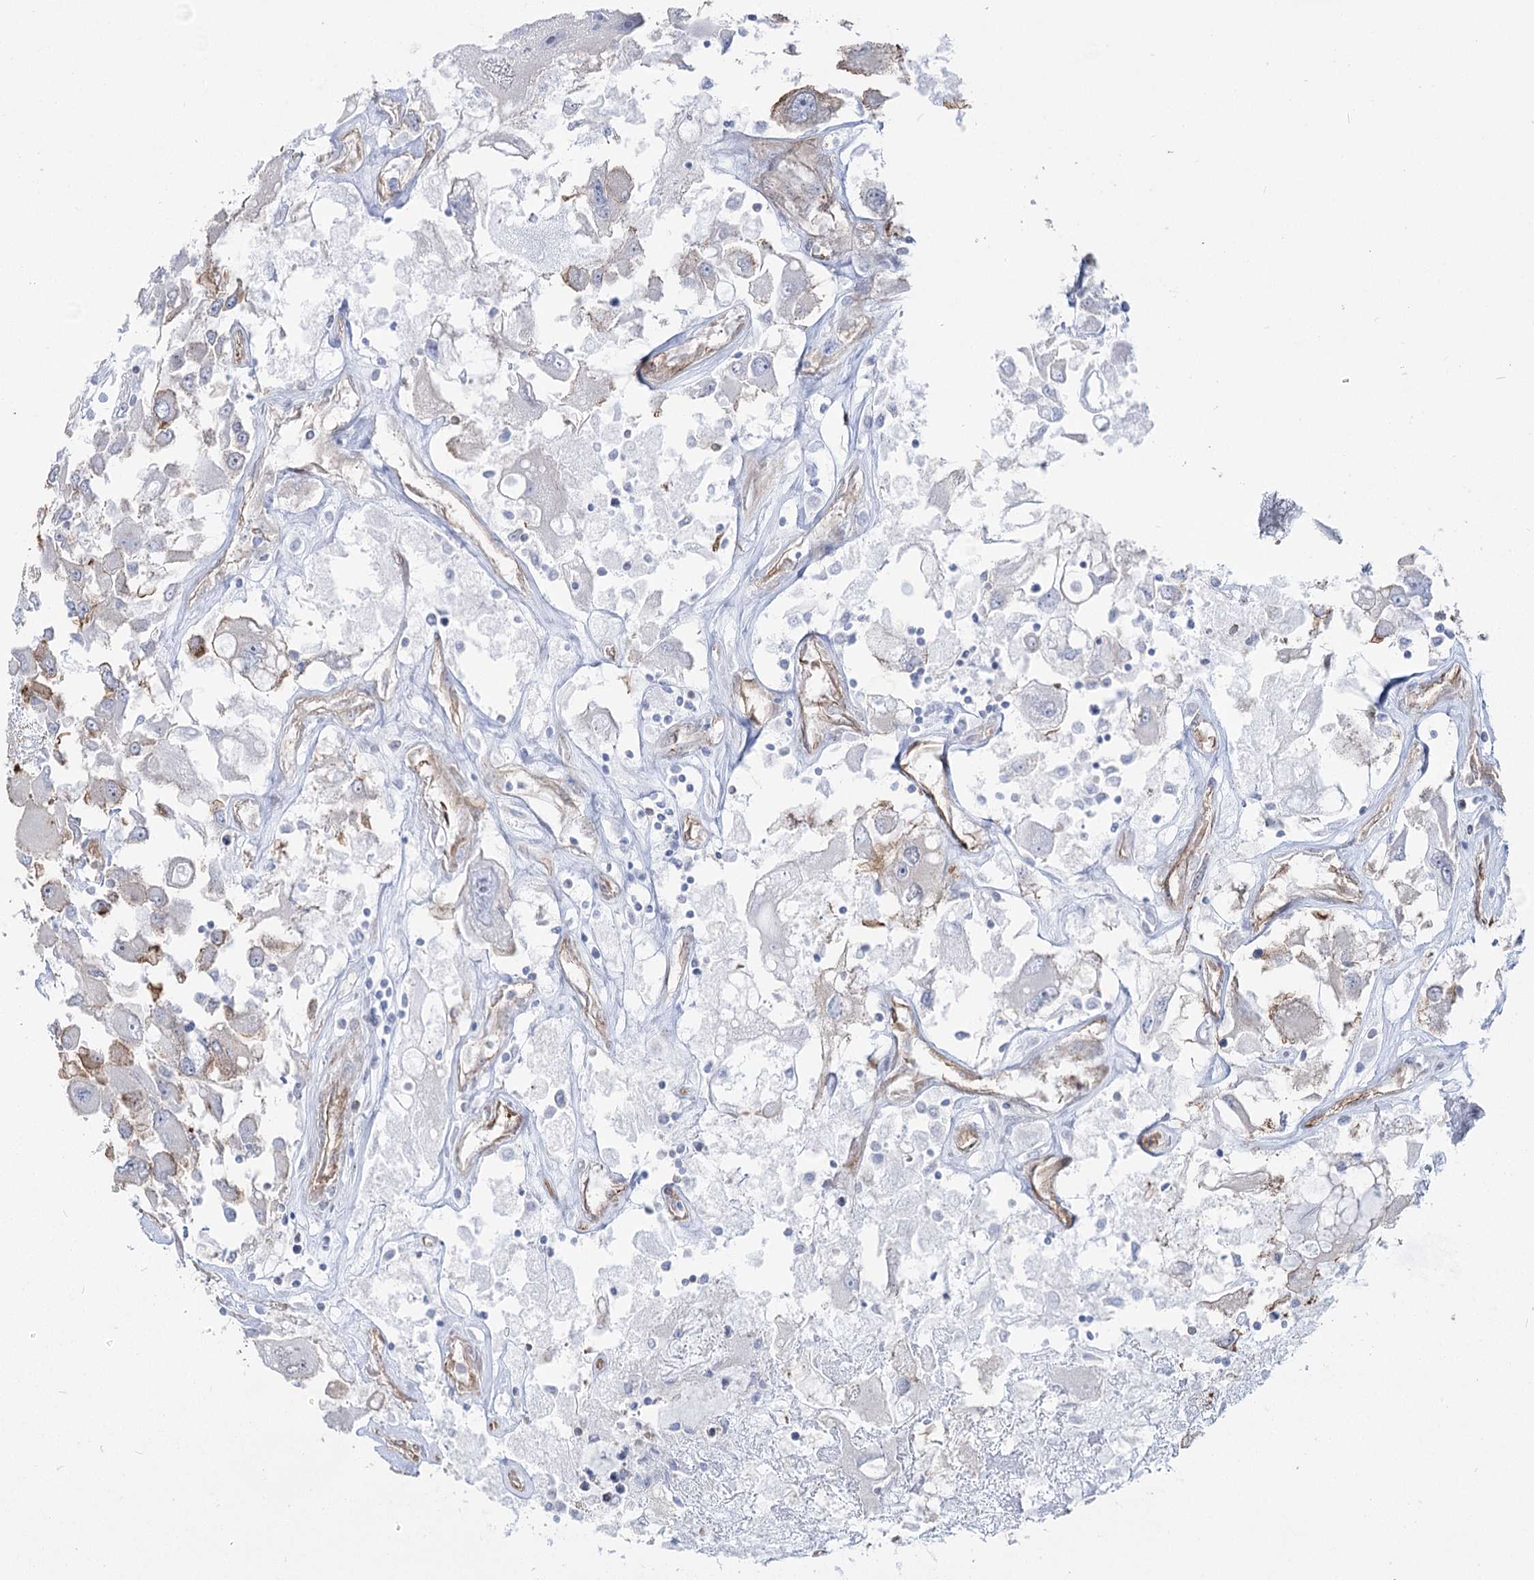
{"staining": {"intensity": "negative", "quantity": "none", "location": "none"}, "tissue": "renal cancer", "cell_type": "Tumor cells", "image_type": "cancer", "snomed": [{"axis": "morphology", "description": "Adenocarcinoma, NOS"}, {"axis": "topography", "description": "Kidney"}], "caption": "Immunohistochemistry histopathology image of neoplastic tissue: human renal adenocarcinoma stained with DAB (3,3'-diaminobenzidine) demonstrates no significant protein staining in tumor cells. The staining was performed using DAB (3,3'-diaminobenzidine) to visualize the protein expression in brown, while the nuclei were stained in blue with hematoxylin (Magnification: 20x).", "gene": "PLEKHA5", "patient": {"sex": "female", "age": 52}}